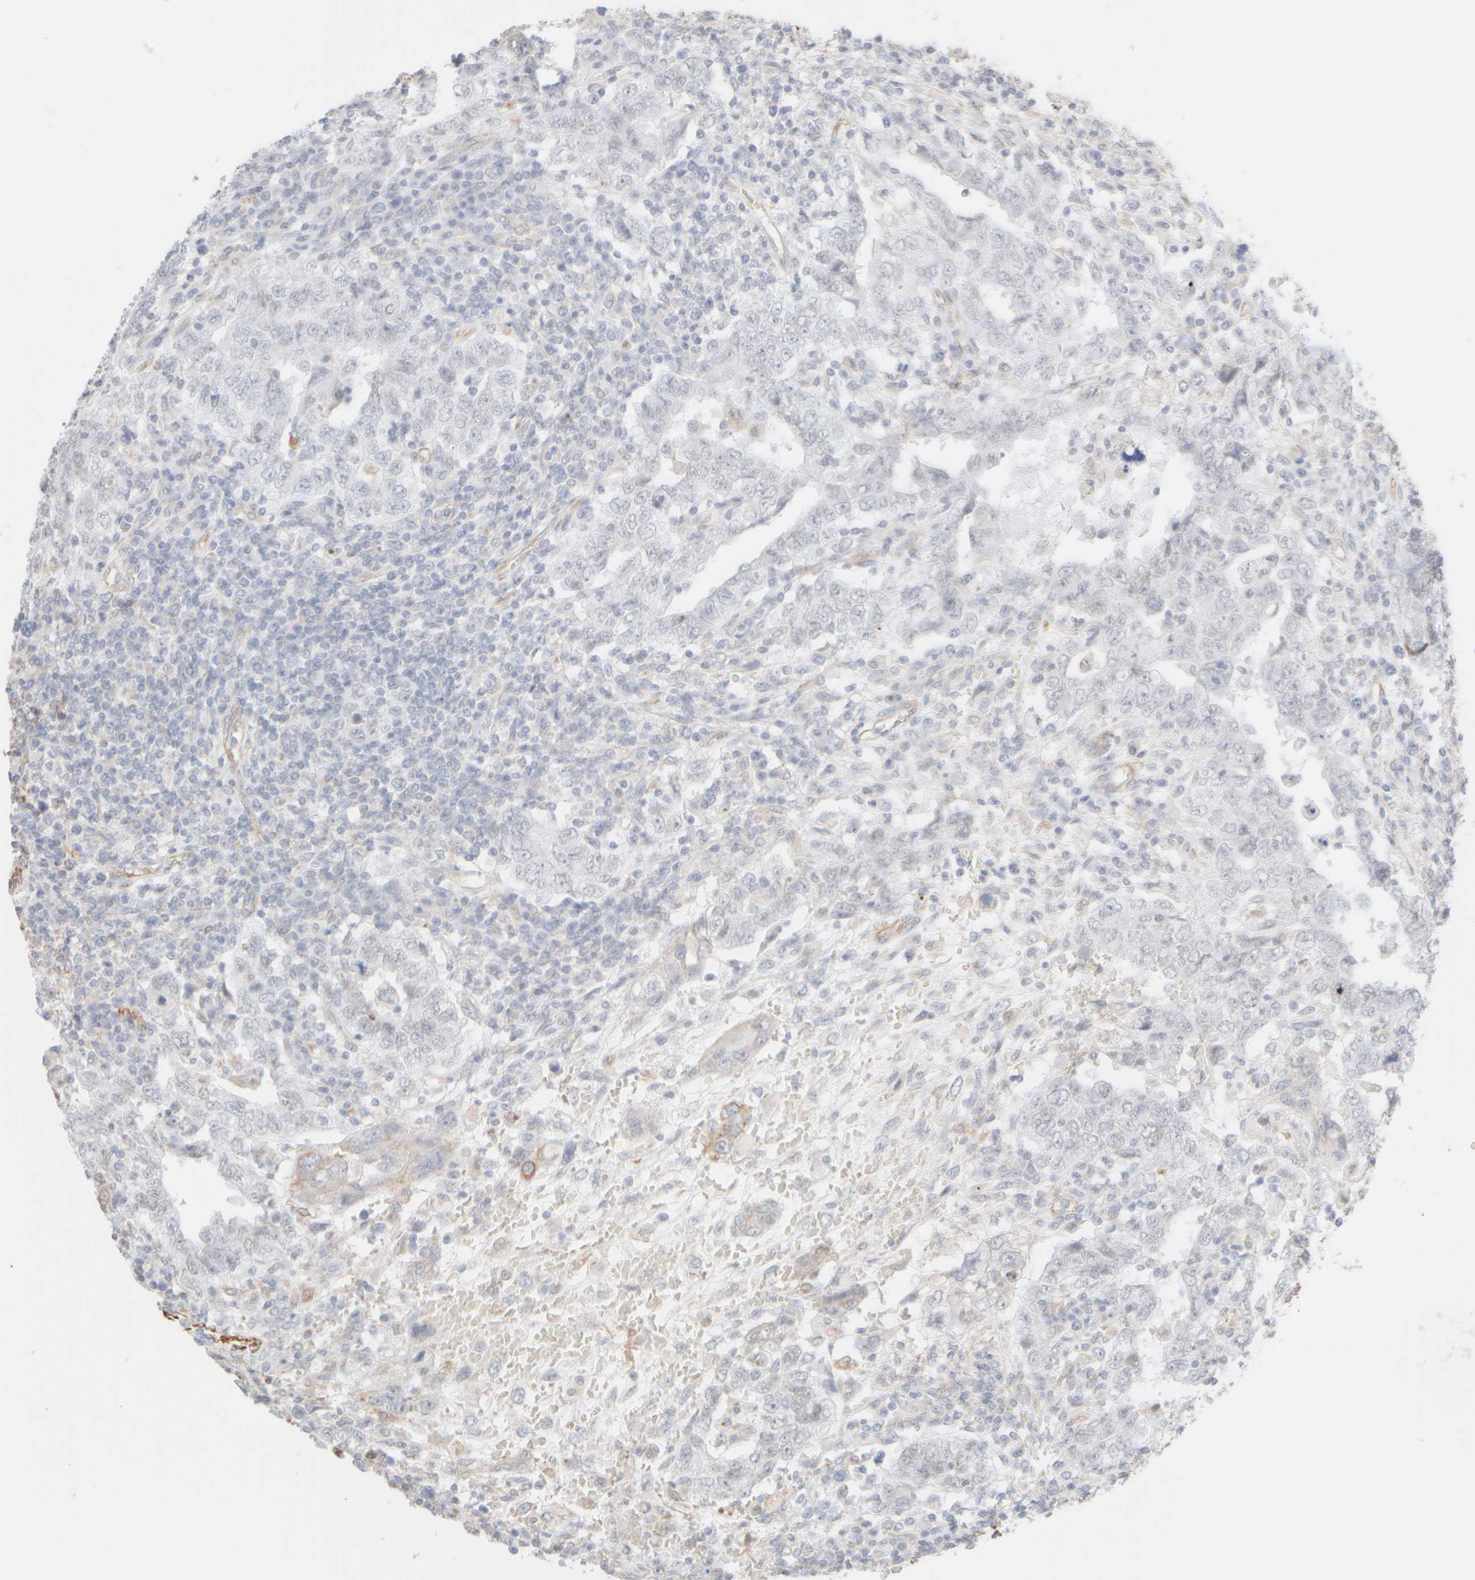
{"staining": {"intensity": "negative", "quantity": "none", "location": "none"}, "tissue": "testis cancer", "cell_type": "Tumor cells", "image_type": "cancer", "snomed": [{"axis": "morphology", "description": "Carcinoma, Embryonal, NOS"}, {"axis": "topography", "description": "Testis"}], "caption": "High magnification brightfield microscopy of testis cancer (embryonal carcinoma) stained with DAB (brown) and counterstained with hematoxylin (blue): tumor cells show no significant staining.", "gene": "KRT15", "patient": {"sex": "male", "age": 26}}